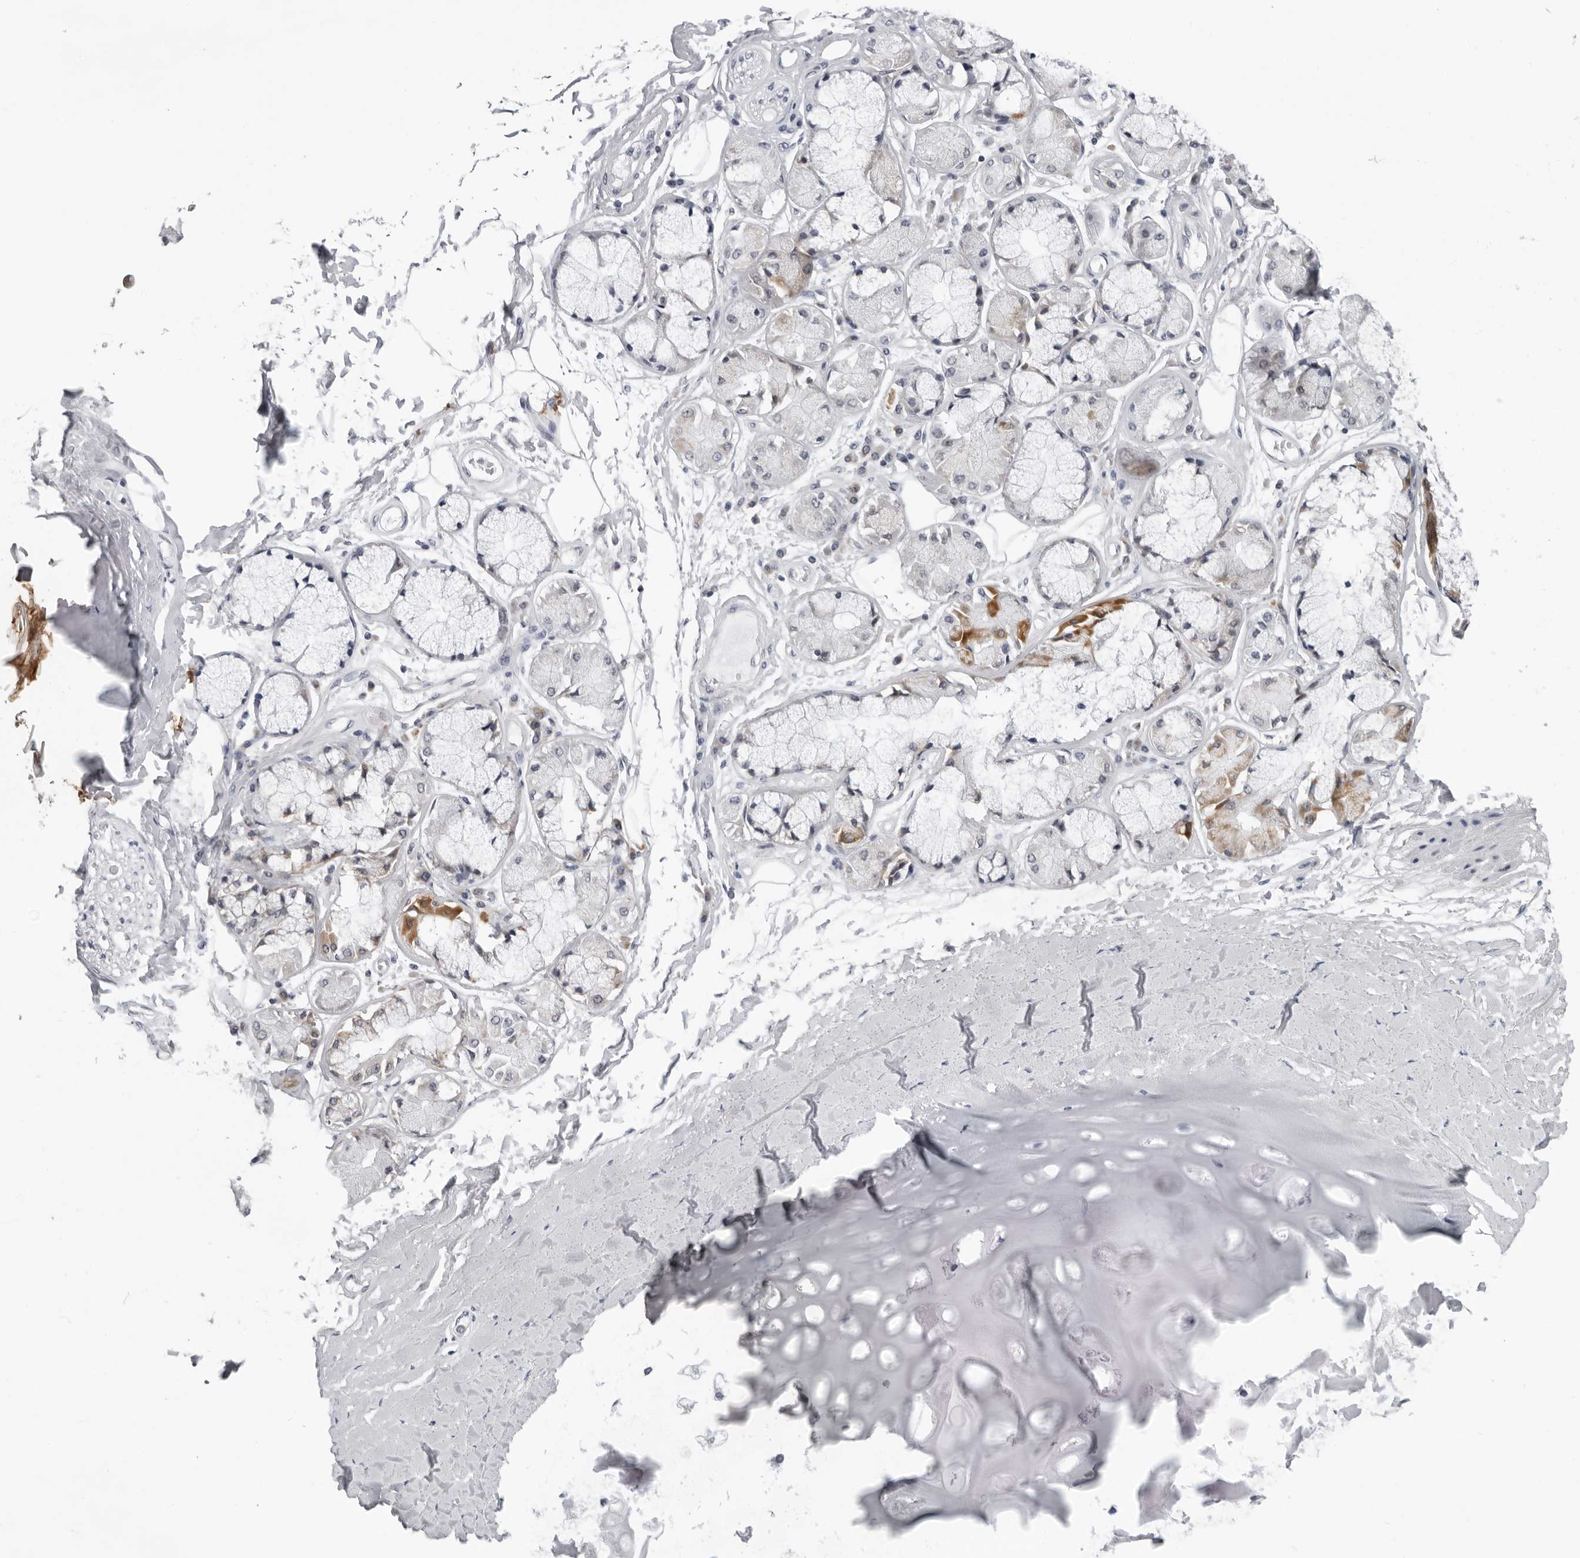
{"staining": {"intensity": "negative", "quantity": "none", "location": "none"}, "tissue": "adipose tissue", "cell_type": "Adipocytes", "image_type": "normal", "snomed": [{"axis": "morphology", "description": "Normal tissue, NOS"}, {"axis": "topography", "description": "Bronchus"}], "caption": "IHC of benign adipose tissue displays no expression in adipocytes.", "gene": "CPT2", "patient": {"sex": "male", "age": 66}}